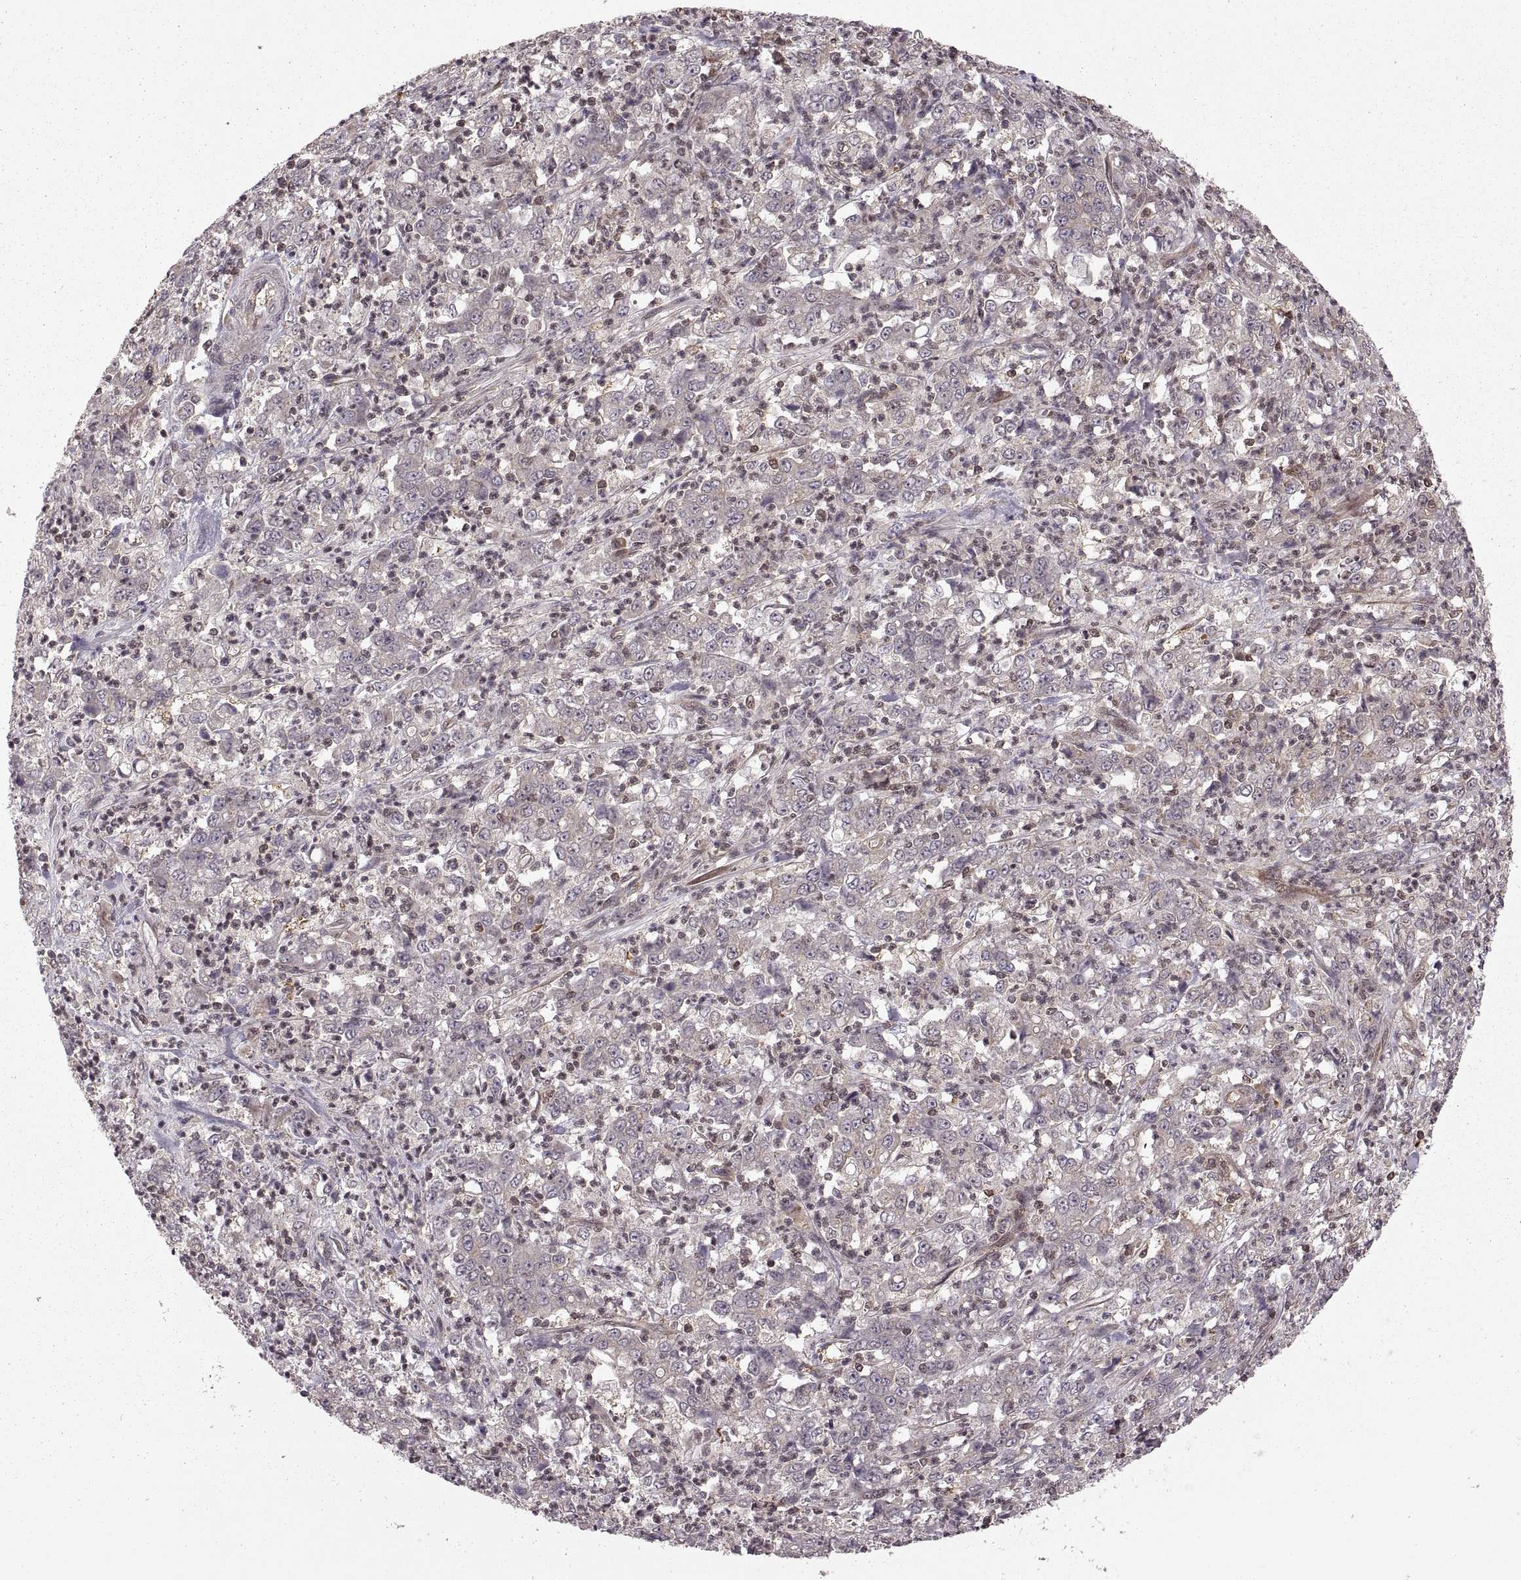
{"staining": {"intensity": "weak", "quantity": "<25%", "location": "cytoplasmic/membranous"}, "tissue": "stomach cancer", "cell_type": "Tumor cells", "image_type": "cancer", "snomed": [{"axis": "morphology", "description": "Adenocarcinoma, NOS"}, {"axis": "topography", "description": "Stomach, lower"}], "caption": "IHC image of human stomach adenocarcinoma stained for a protein (brown), which reveals no staining in tumor cells.", "gene": "DEDD", "patient": {"sex": "female", "age": 71}}